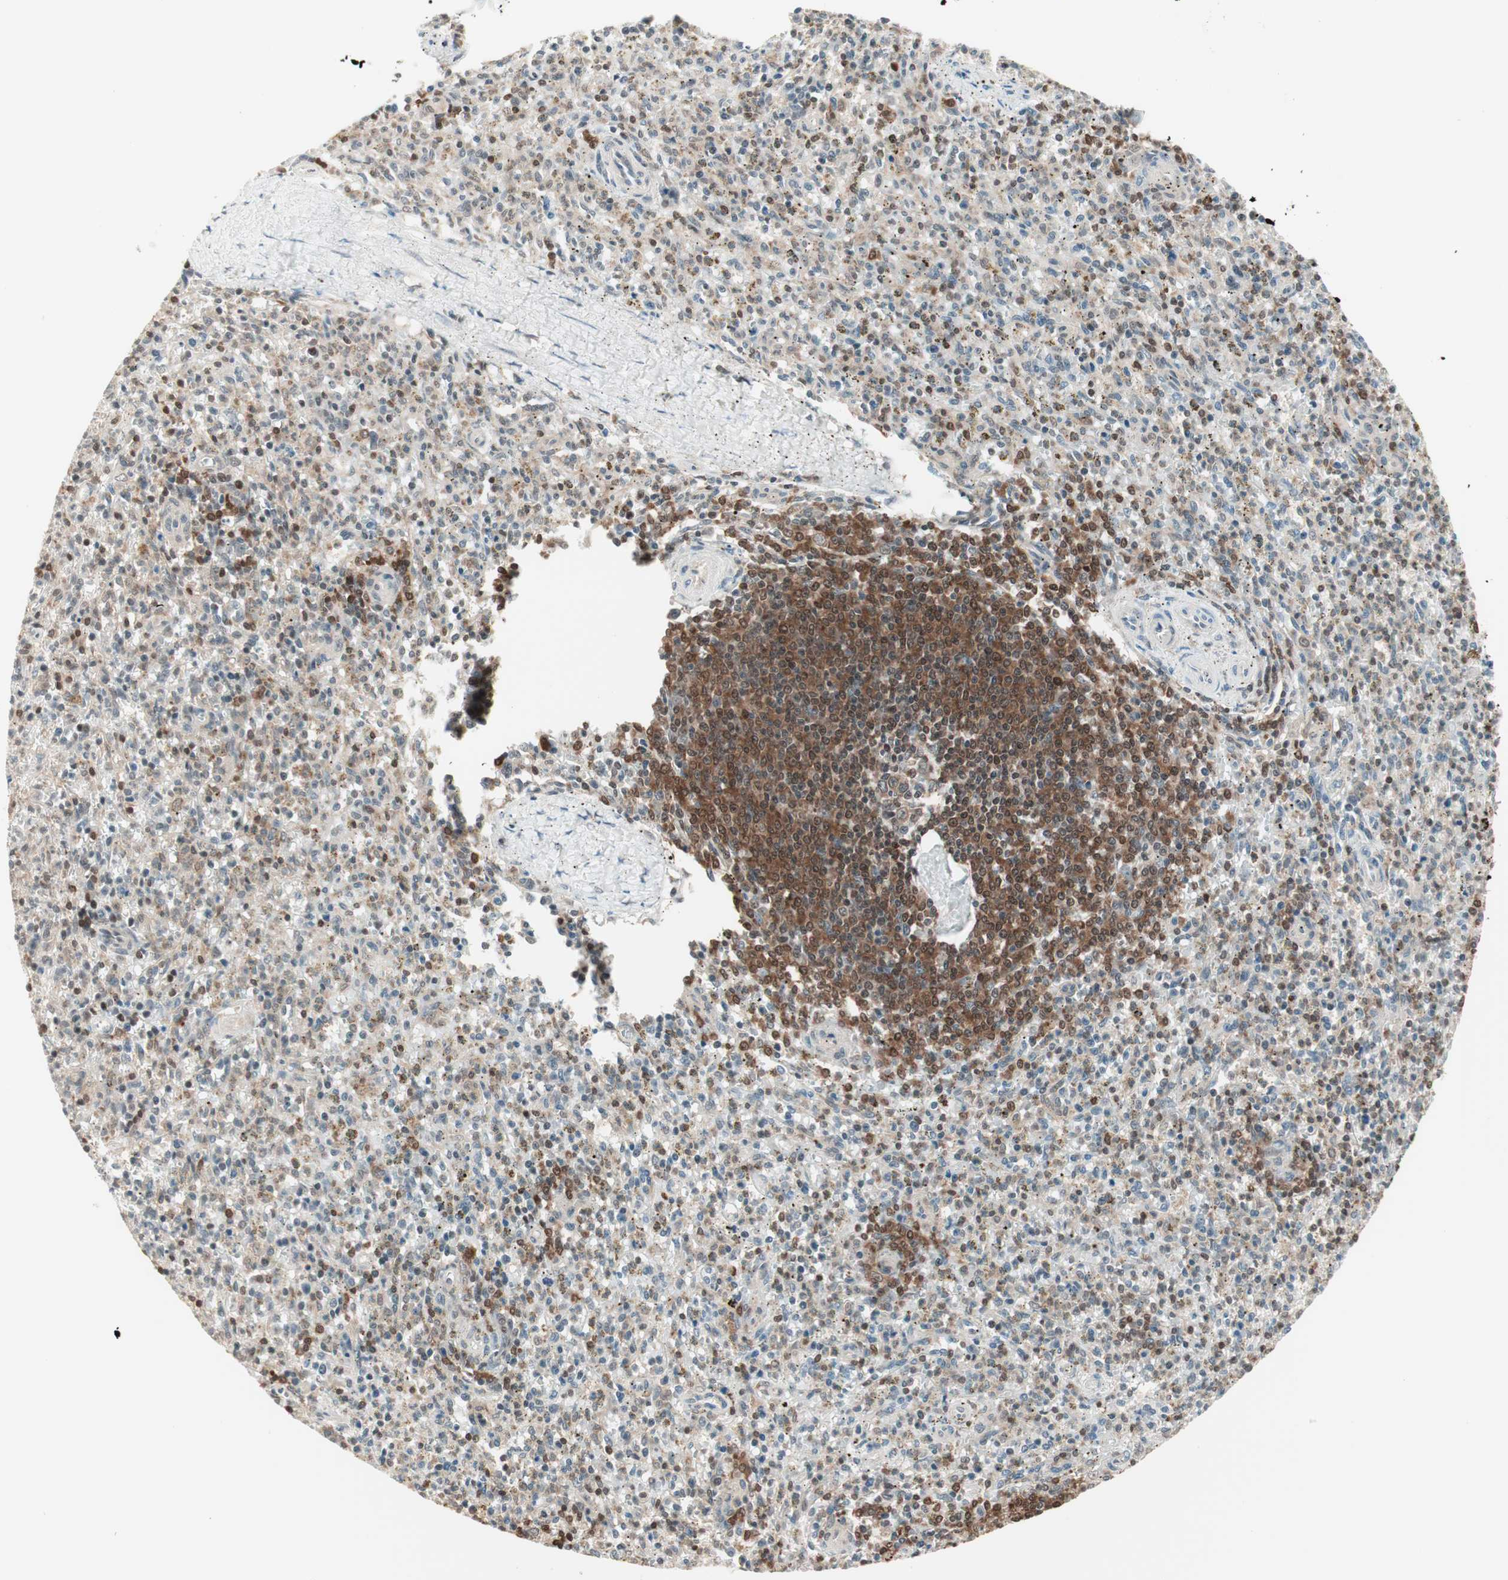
{"staining": {"intensity": "moderate", "quantity": "<25%", "location": "nuclear"}, "tissue": "spleen", "cell_type": "Cells in red pulp", "image_type": "normal", "snomed": [{"axis": "morphology", "description": "Normal tissue, NOS"}, {"axis": "topography", "description": "Spleen"}], "caption": "A histopathology image of spleen stained for a protein exhibits moderate nuclear brown staining in cells in red pulp.", "gene": "UBE2I", "patient": {"sex": "male", "age": 72}}